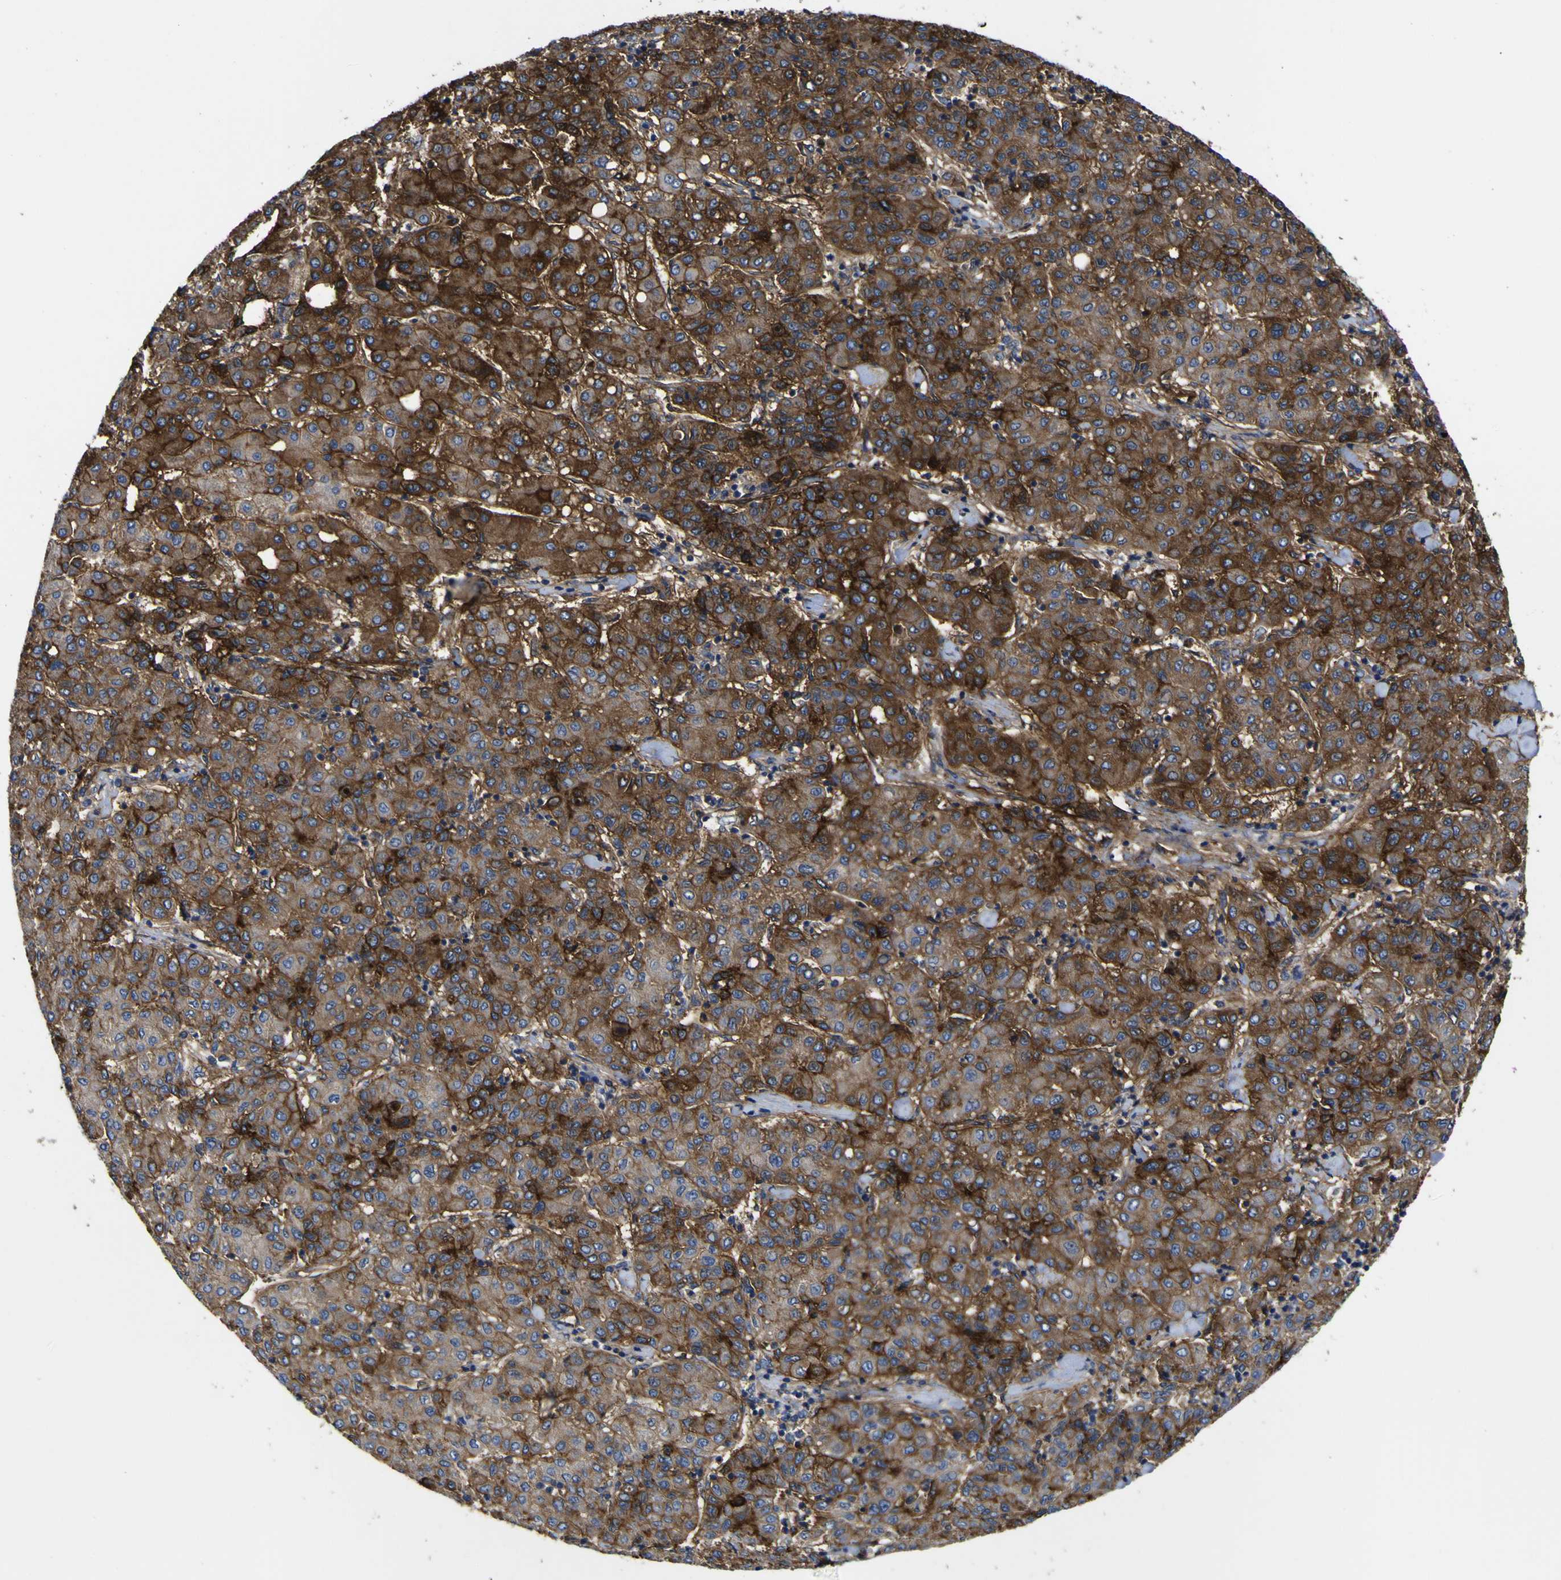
{"staining": {"intensity": "moderate", "quantity": ">75%", "location": "cytoplasmic/membranous"}, "tissue": "liver cancer", "cell_type": "Tumor cells", "image_type": "cancer", "snomed": [{"axis": "morphology", "description": "Carcinoma, Hepatocellular, NOS"}, {"axis": "topography", "description": "Liver"}], "caption": "Hepatocellular carcinoma (liver) stained with a protein marker demonstrates moderate staining in tumor cells.", "gene": "CD151", "patient": {"sex": "male", "age": 65}}